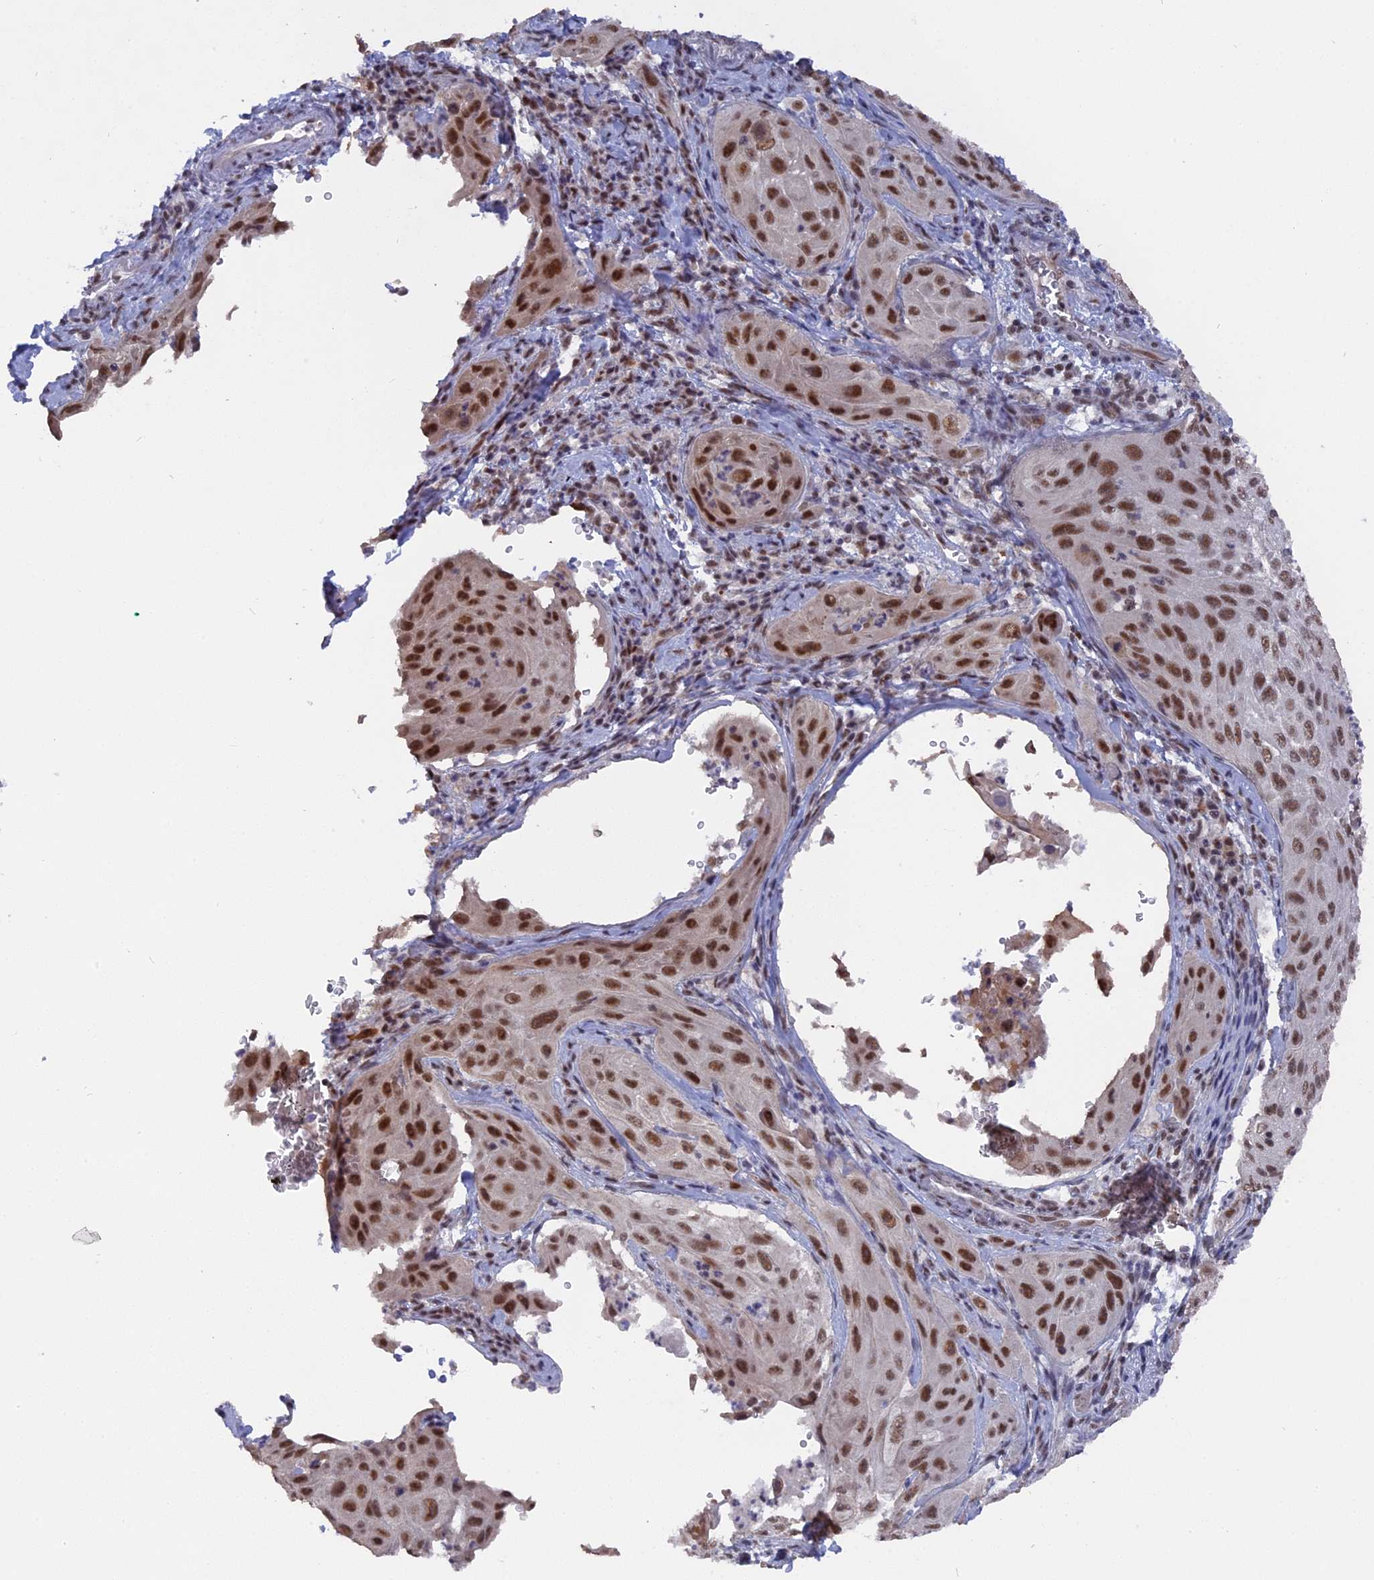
{"staining": {"intensity": "moderate", "quantity": ">75%", "location": "nuclear"}, "tissue": "cervical cancer", "cell_type": "Tumor cells", "image_type": "cancer", "snomed": [{"axis": "morphology", "description": "Squamous cell carcinoma, NOS"}, {"axis": "topography", "description": "Cervix"}], "caption": "DAB (3,3'-diaminobenzidine) immunohistochemical staining of cervical cancer shows moderate nuclear protein positivity in approximately >75% of tumor cells.", "gene": "SF3A2", "patient": {"sex": "female", "age": 42}}